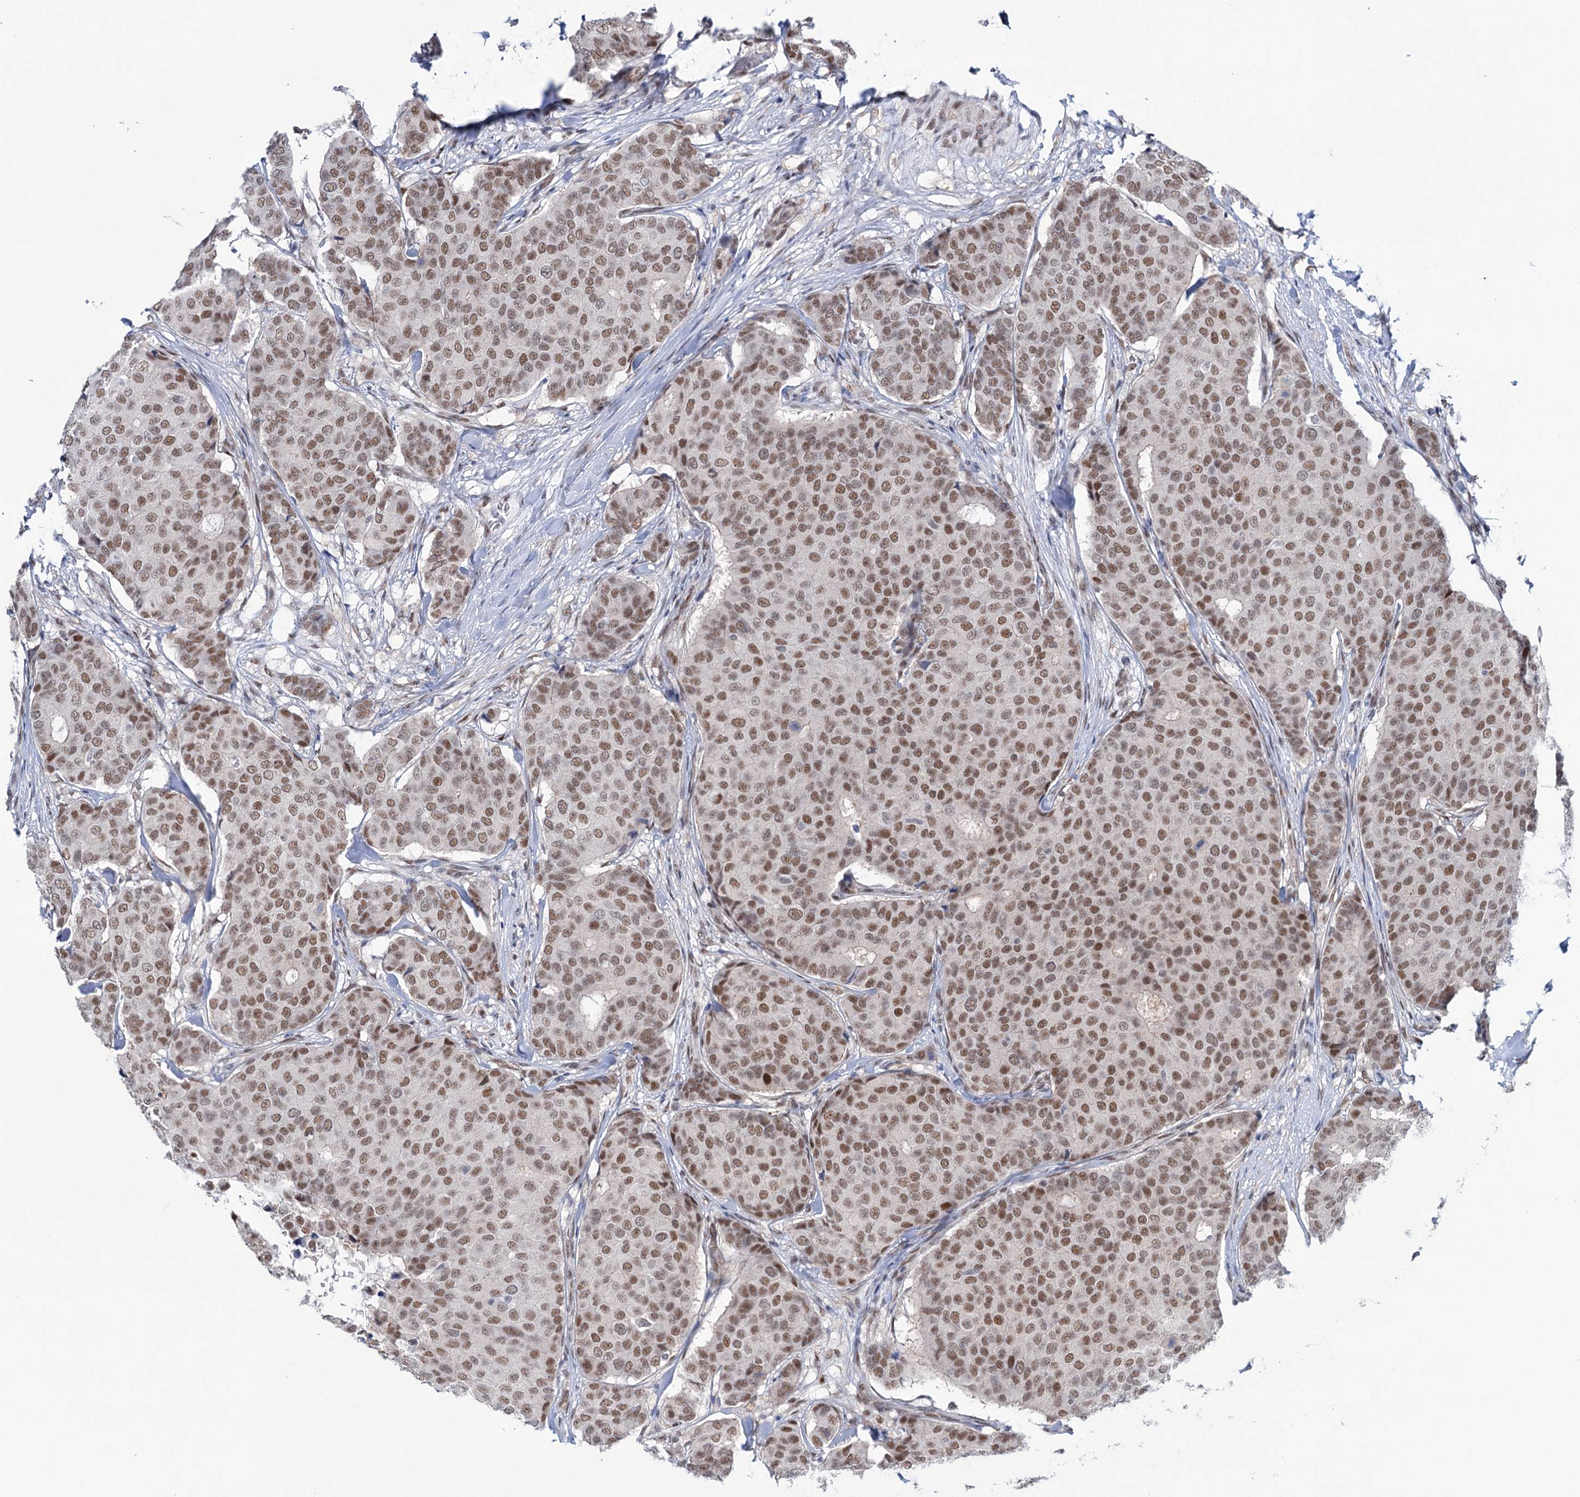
{"staining": {"intensity": "moderate", "quantity": ">75%", "location": "nuclear"}, "tissue": "breast cancer", "cell_type": "Tumor cells", "image_type": "cancer", "snomed": [{"axis": "morphology", "description": "Duct carcinoma"}, {"axis": "topography", "description": "Breast"}], "caption": "Immunohistochemistry (IHC) micrograph of neoplastic tissue: breast cancer (infiltrating ductal carcinoma) stained using IHC displays medium levels of moderate protein expression localized specifically in the nuclear of tumor cells, appearing as a nuclear brown color.", "gene": "FAM53A", "patient": {"sex": "female", "age": 75}}